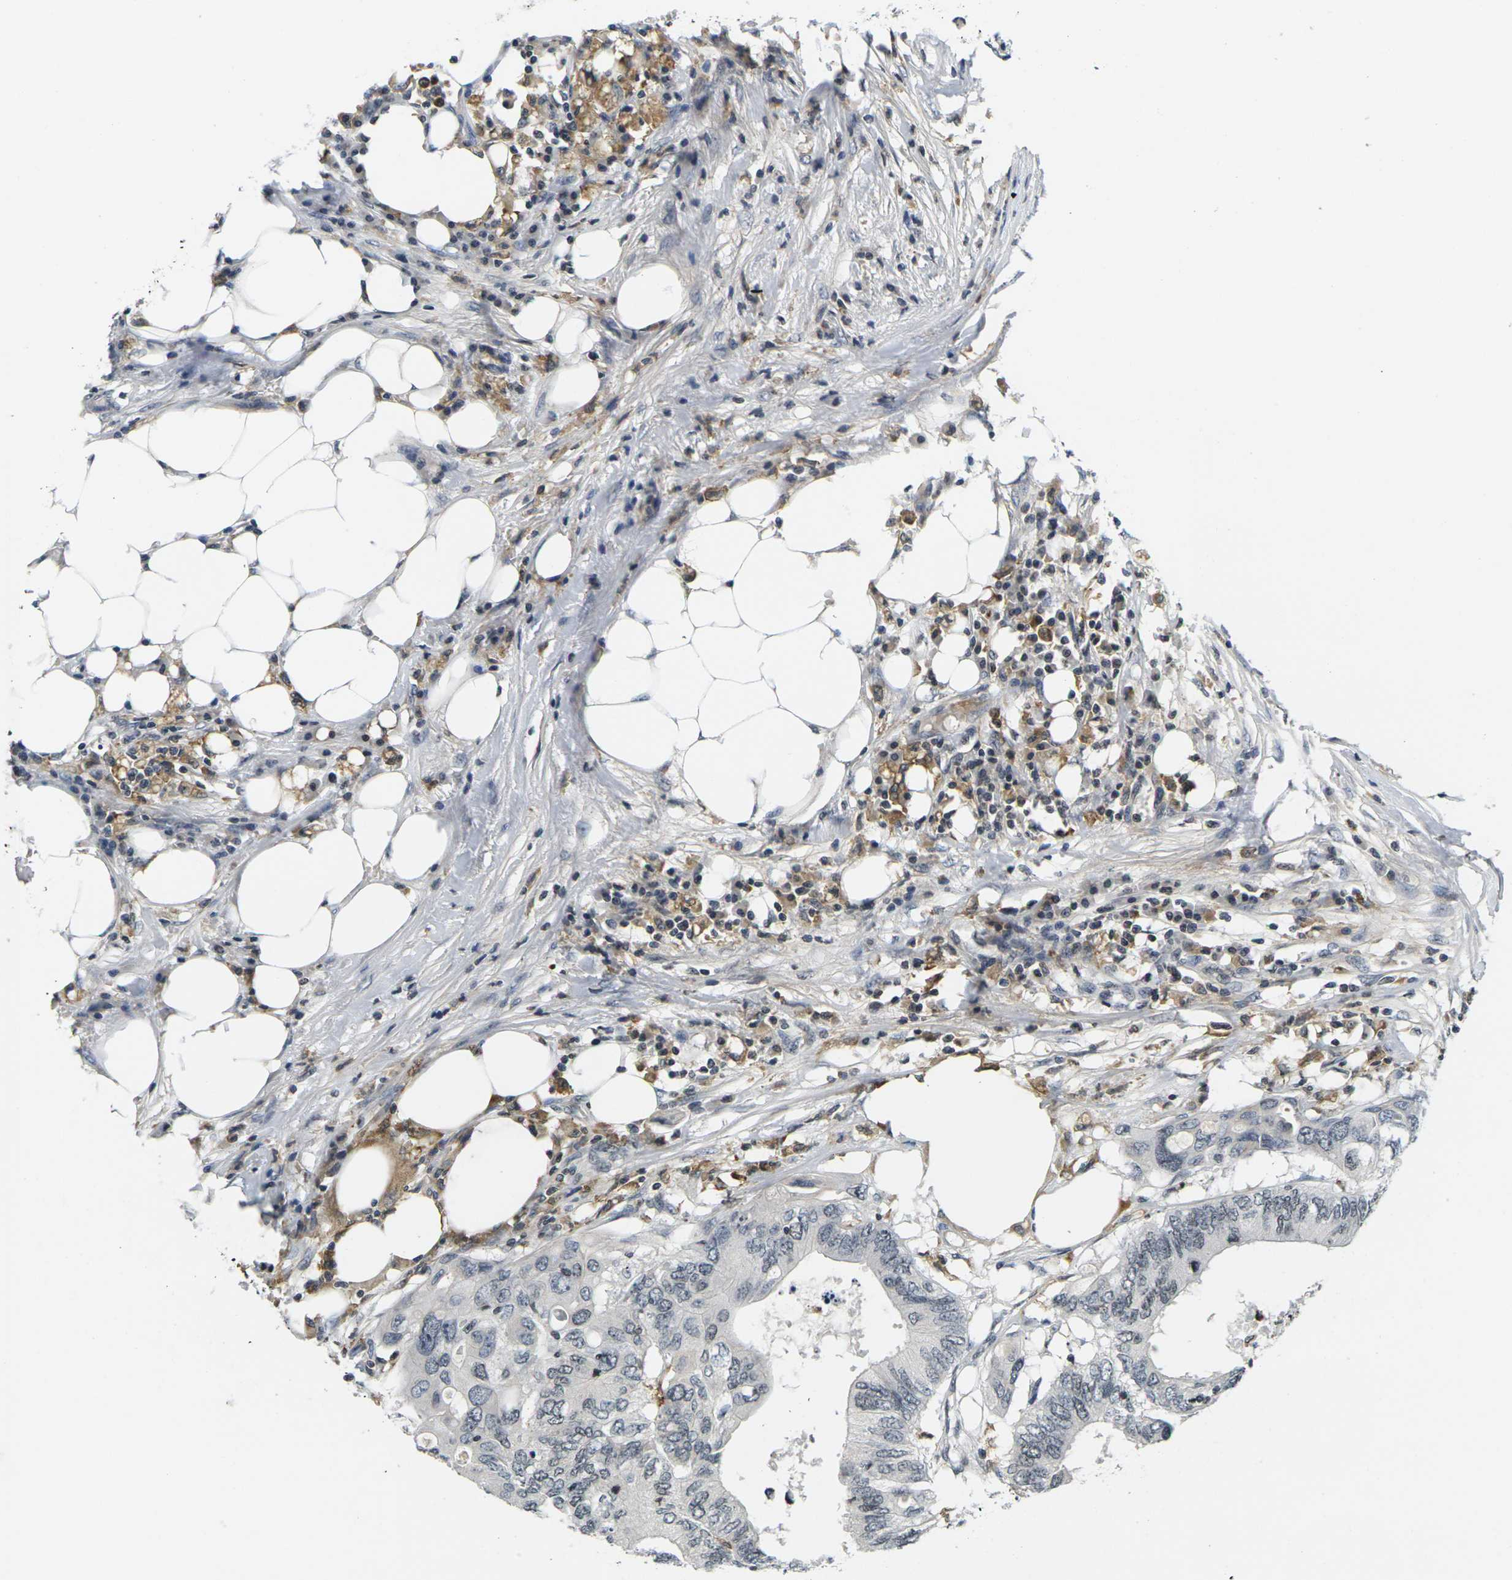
{"staining": {"intensity": "negative", "quantity": "none", "location": "none"}, "tissue": "colorectal cancer", "cell_type": "Tumor cells", "image_type": "cancer", "snomed": [{"axis": "morphology", "description": "Adenocarcinoma, NOS"}, {"axis": "topography", "description": "Colon"}], "caption": "The histopathology image exhibits no significant expression in tumor cells of adenocarcinoma (colorectal).", "gene": "C1QC", "patient": {"sex": "male", "age": 71}}